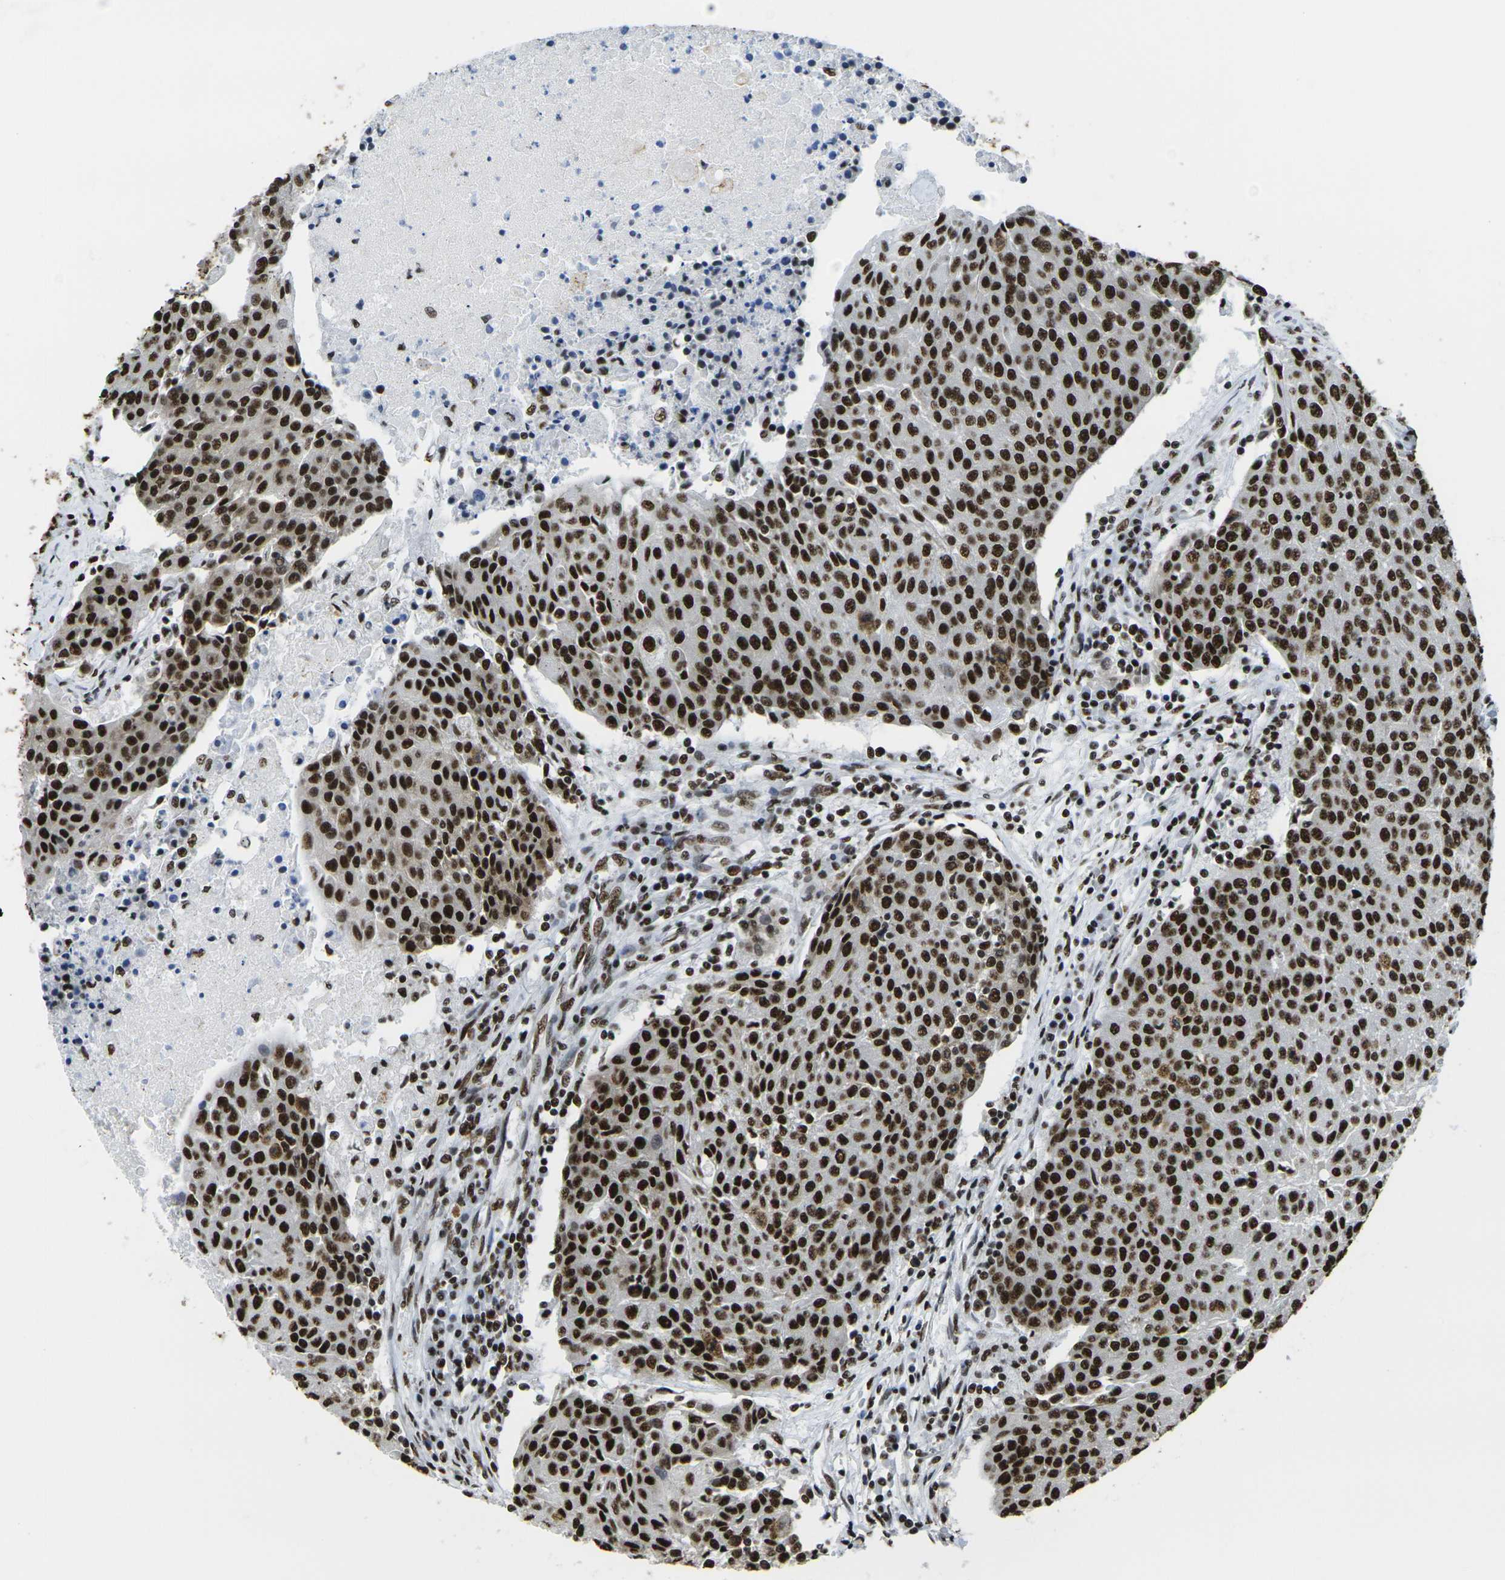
{"staining": {"intensity": "strong", "quantity": ">75%", "location": "nuclear"}, "tissue": "urothelial cancer", "cell_type": "Tumor cells", "image_type": "cancer", "snomed": [{"axis": "morphology", "description": "Urothelial carcinoma, High grade"}, {"axis": "topography", "description": "Urinary bladder"}], "caption": "Protein expression analysis of human urothelial cancer reveals strong nuclear staining in about >75% of tumor cells.", "gene": "SMARCC1", "patient": {"sex": "female", "age": 85}}